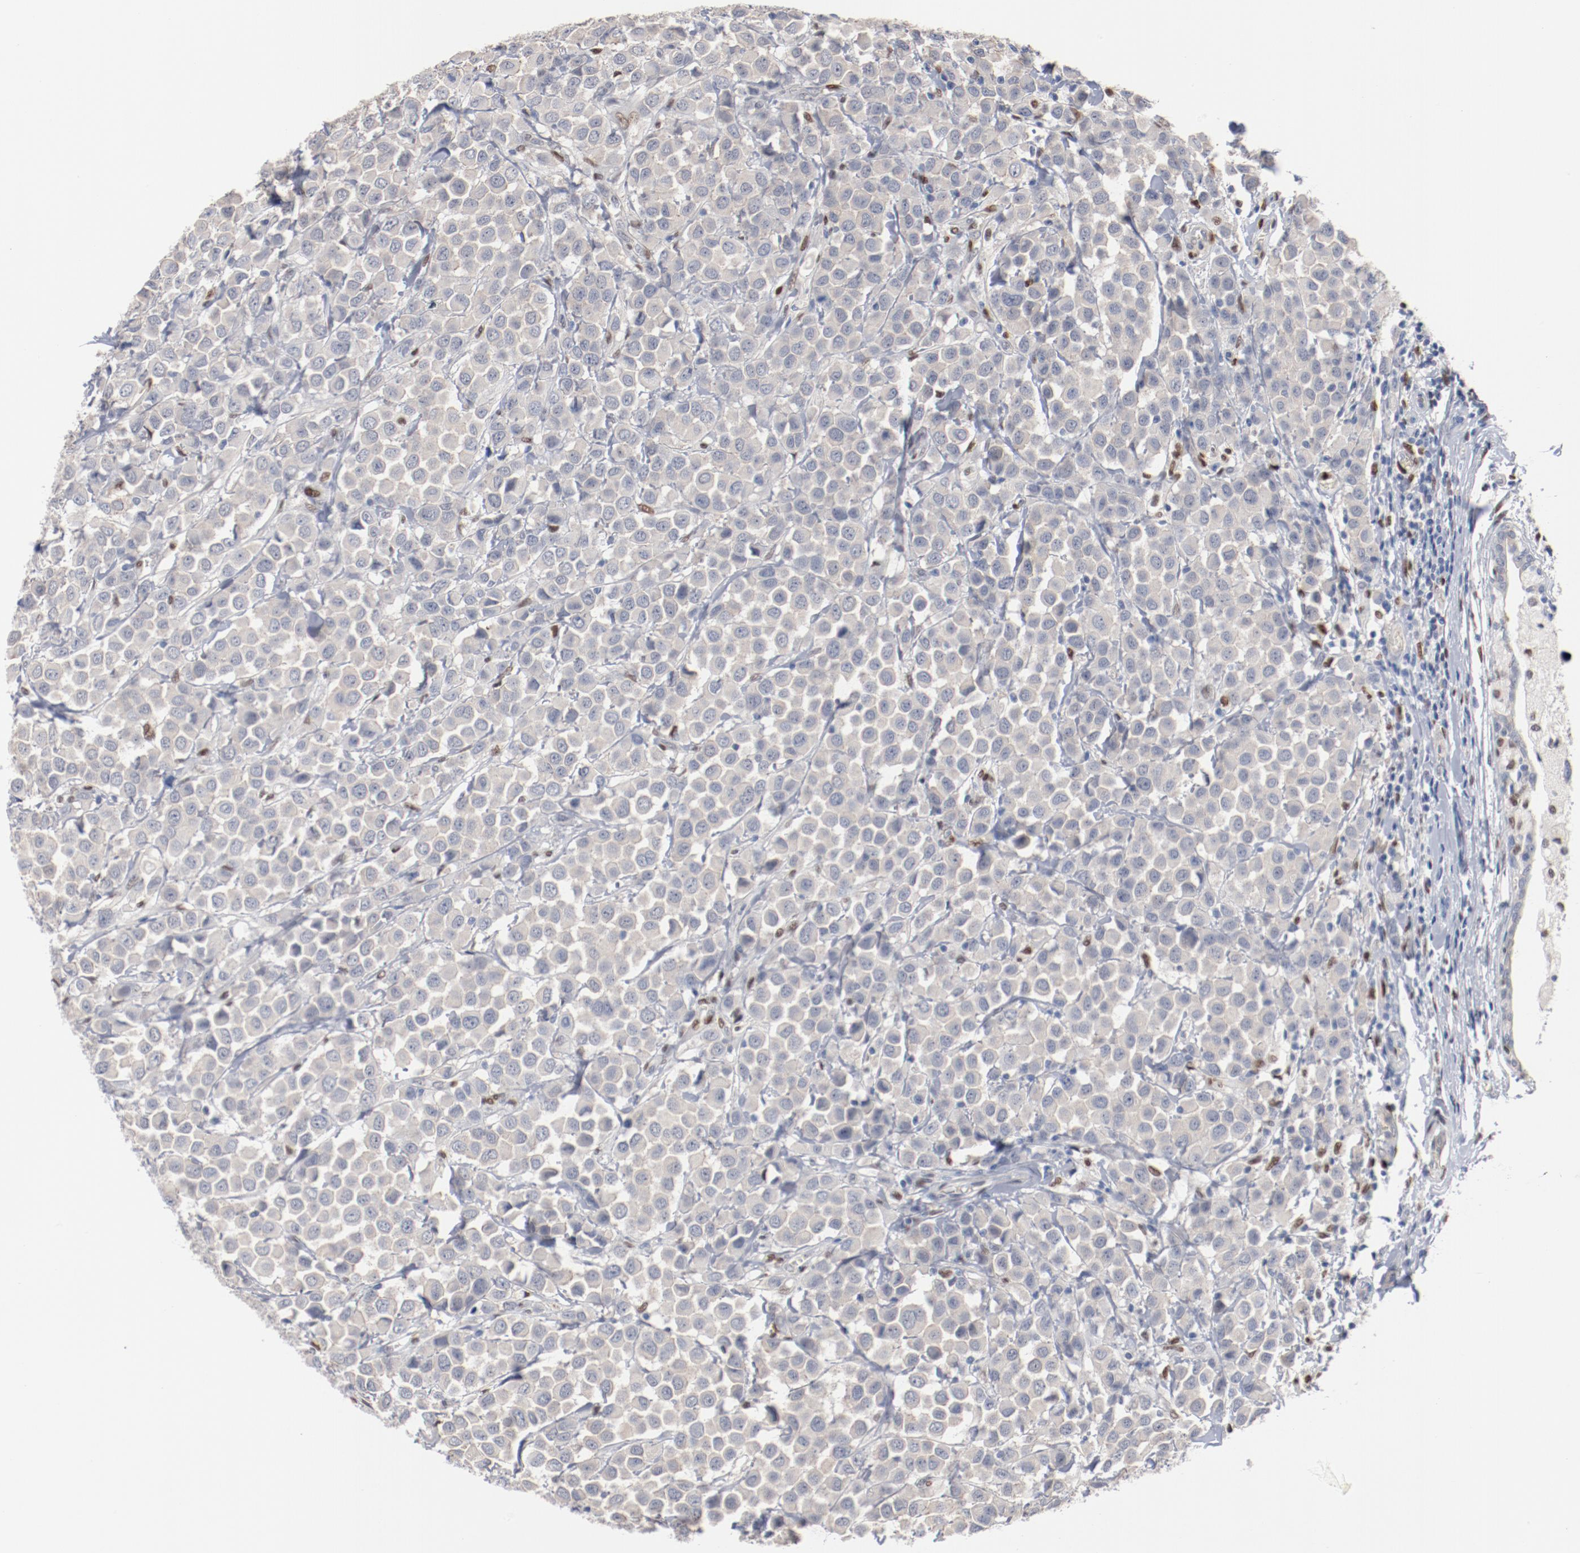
{"staining": {"intensity": "negative", "quantity": "none", "location": "none"}, "tissue": "breast cancer", "cell_type": "Tumor cells", "image_type": "cancer", "snomed": [{"axis": "morphology", "description": "Duct carcinoma"}, {"axis": "topography", "description": "Breast"}], "caption": "Immunohistochemistry (IHC) micrograph of neoplastic tissue: breast infiltrating ductal carcinoma stained with DAB shows no significant protein staining in tumor cells. (DAB immunohistochemistry (IHC) visualized using brightfield microscopy, high magnification).", "gene": "ZEB2", "patient": {"sex": "female", "age": 61}}